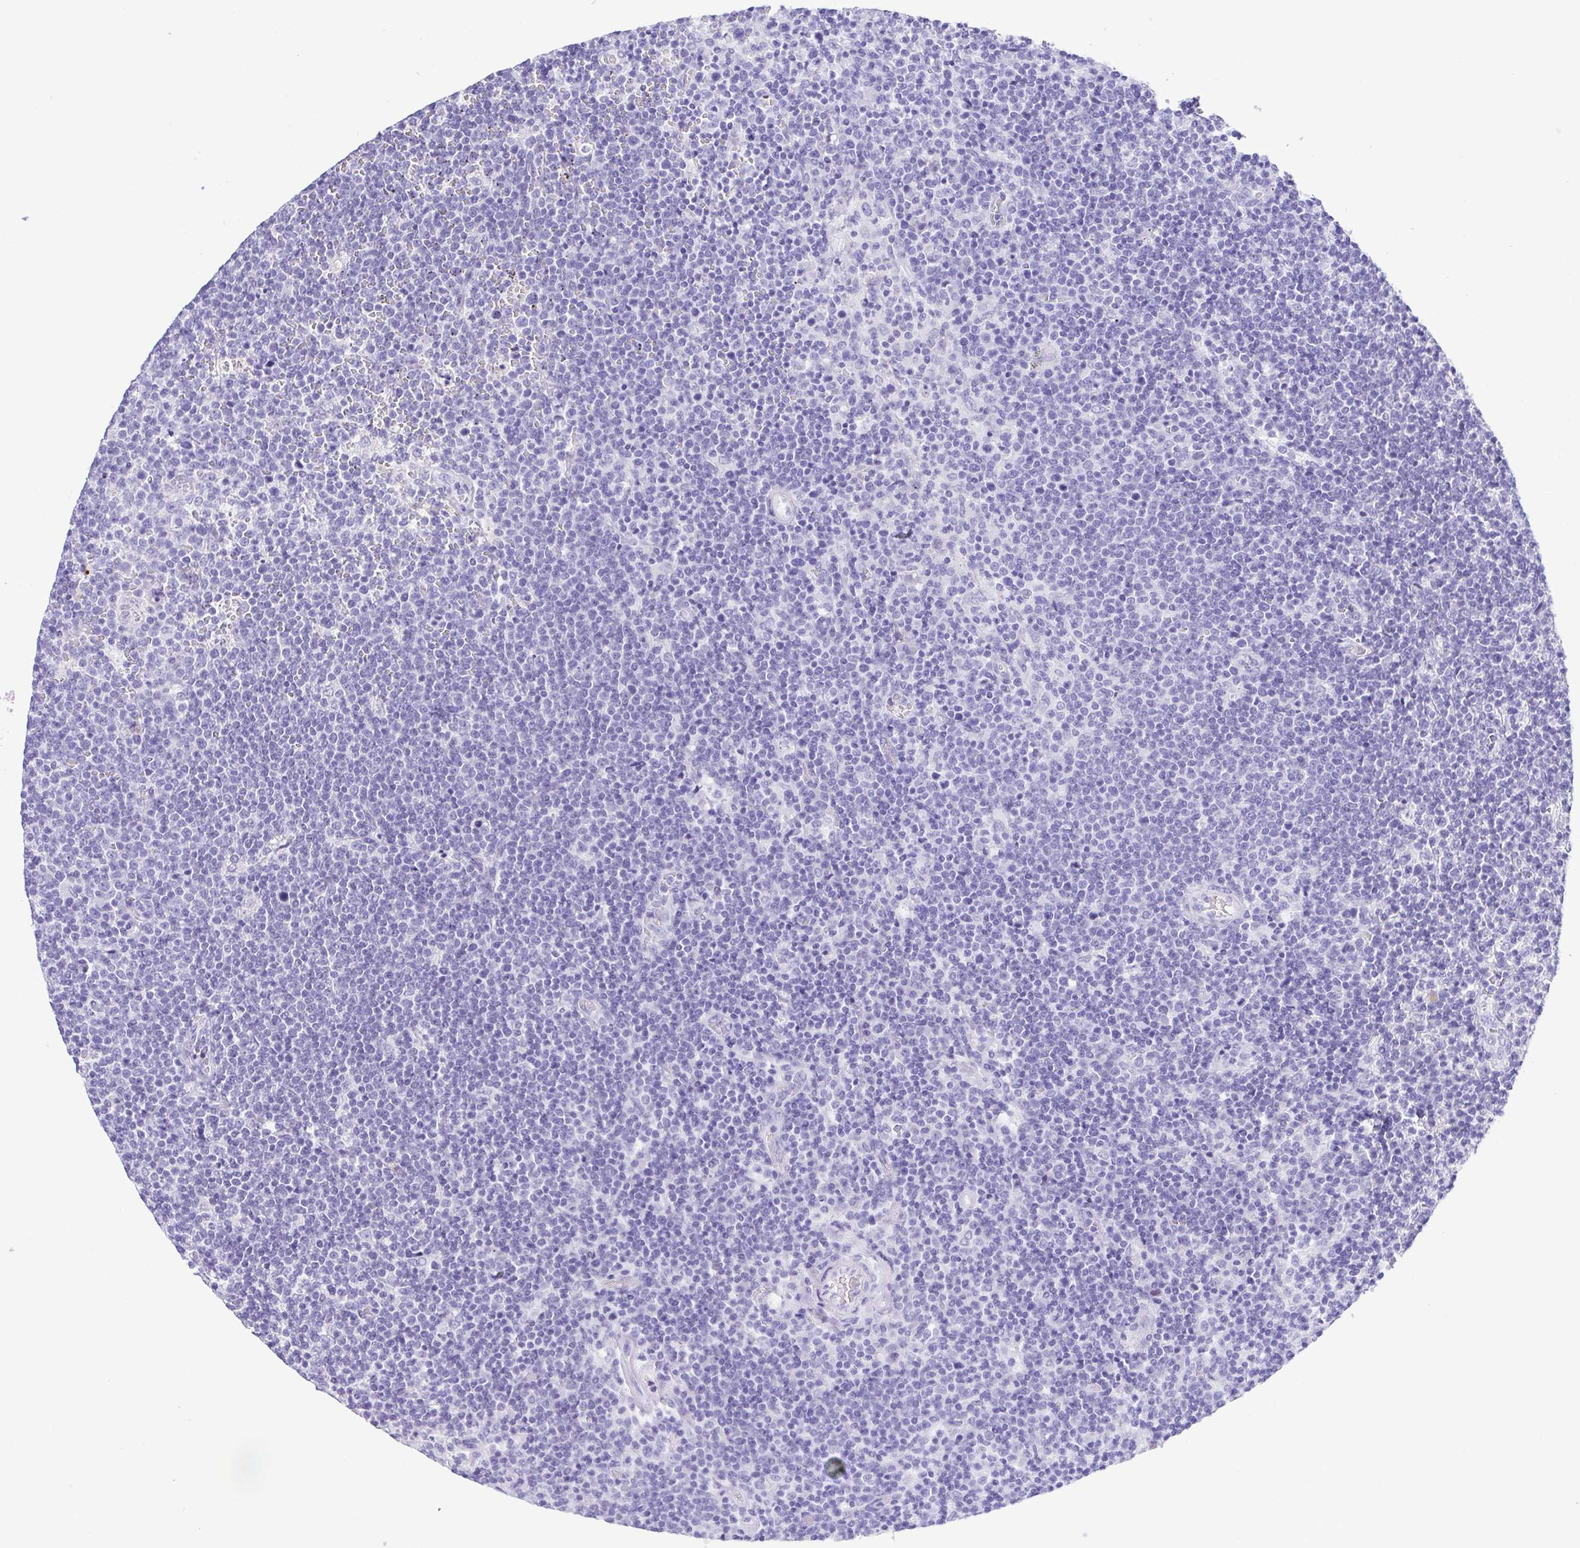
{"staining": {"intensity": "negative", "quantity": "none", "location": "none"}, "tissue": "lymphoma", "cell_type": "Tumor cells", "image_type": "cancer", "snomed": [{"axis": "morphology", "description": "Malignant lymphoma, non-Hodgkin's type, High grade"}, {"axis": "topography", "description": "Lymph node"}], "caption": "An immunohistochemistry histopathology image of high-grade malignant lymphoma, non-Hodgkin's type is shown. There is no staining in tumor cells of high-grade malignant lymphoma, non-Hodgkin's type.", "gene": "OVGP1", "patient": {"sex": "male", "age": 61}}